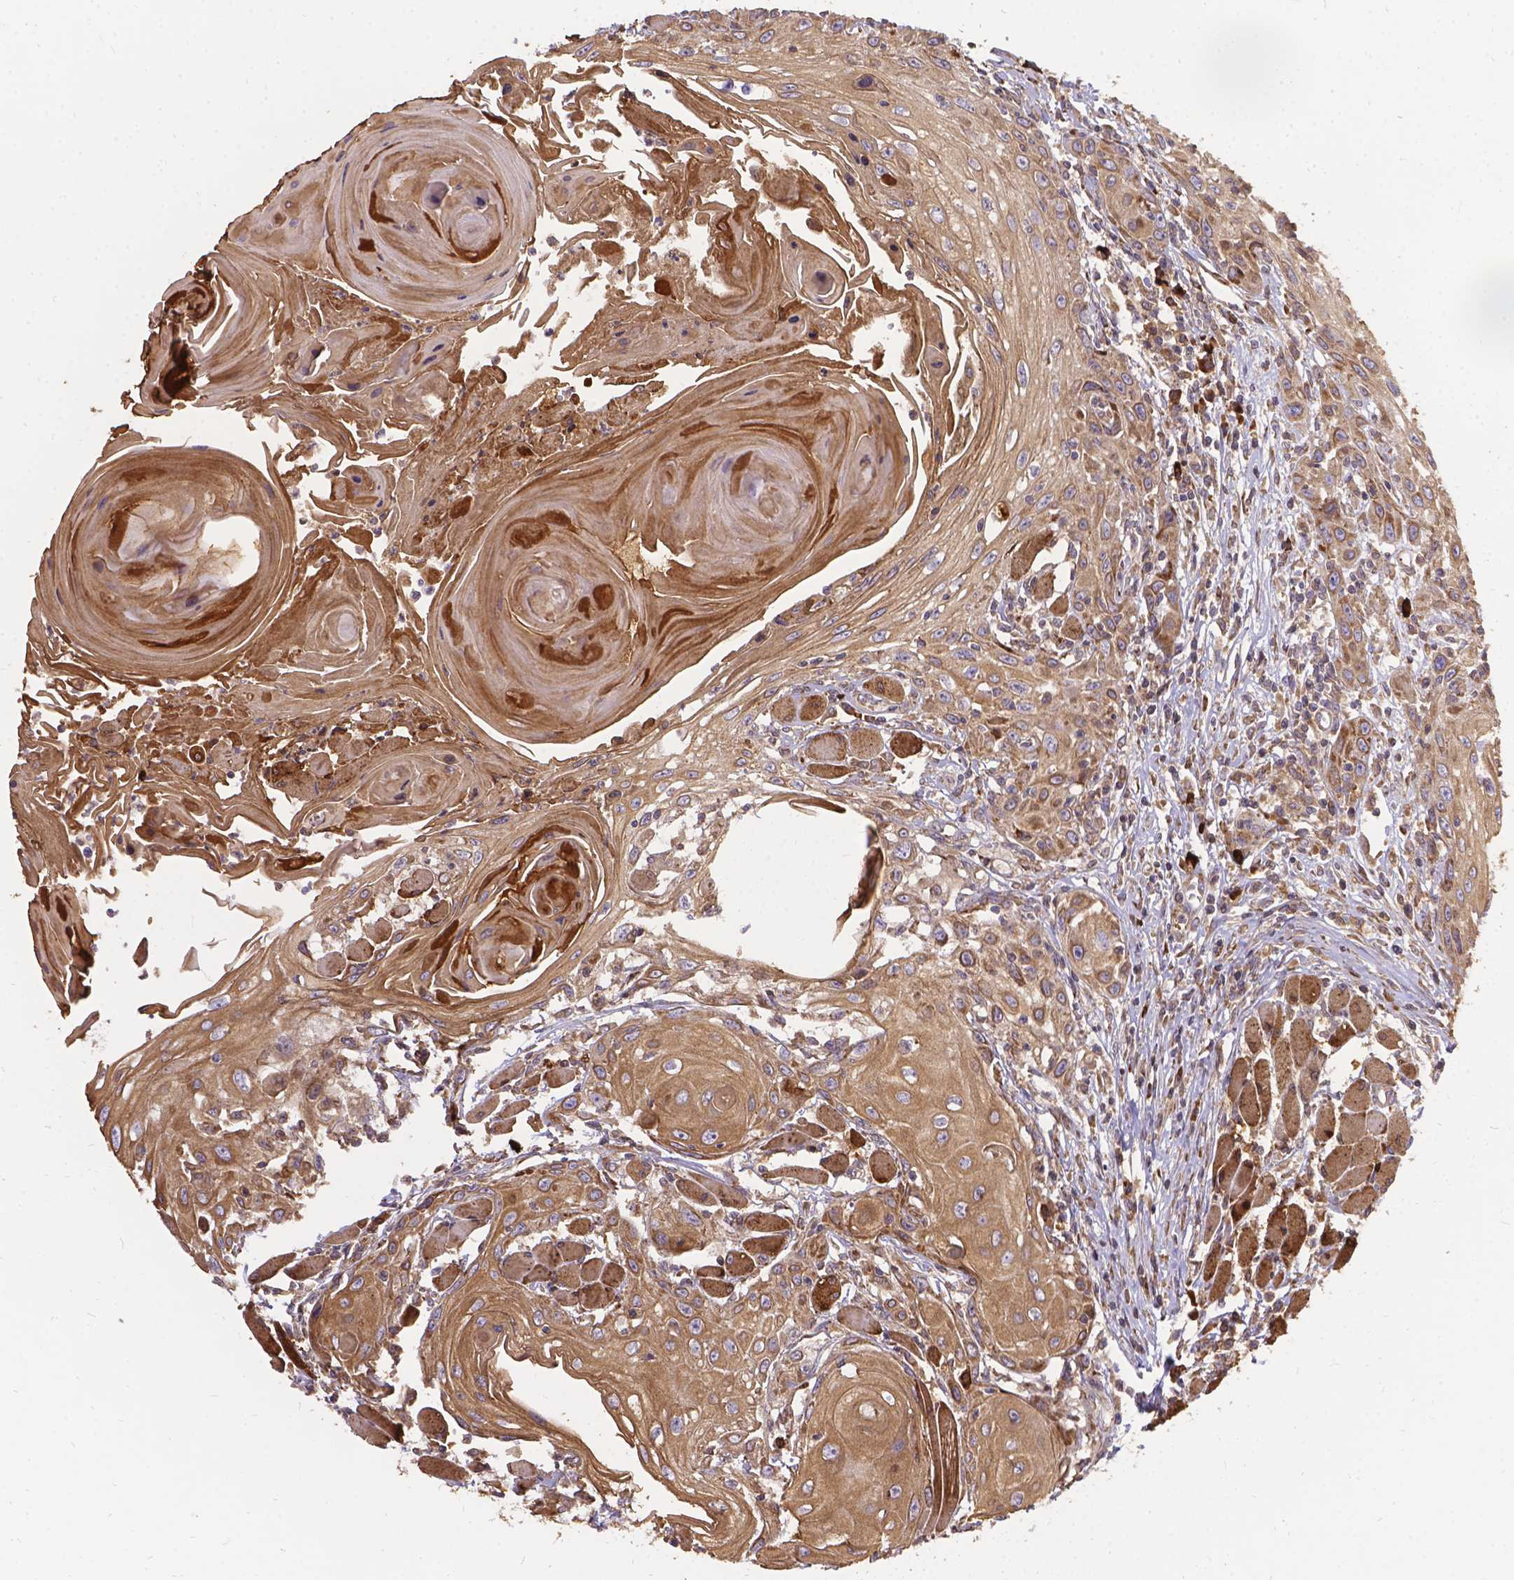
{"staining": {"intensity": "weak", "quantity": ">75%", "location": "cytoplasmic/membranous"}, "tissue": "head and neck cancer", "cell_type": "Tumor cells", "image_type": "cancer", "snomed": [{"axis": "morphology", "description": "Squamous cell carcinoma, NOS"}, {"axis": "topography", "description": "Head-Neck"}], "caption": "Head and neck squamous cell carcinoma stained with a protein marker exhibits weak staining in tumor cells.", "gene": "DENND6A", "patient": {"sex": "female", "age": 80}}